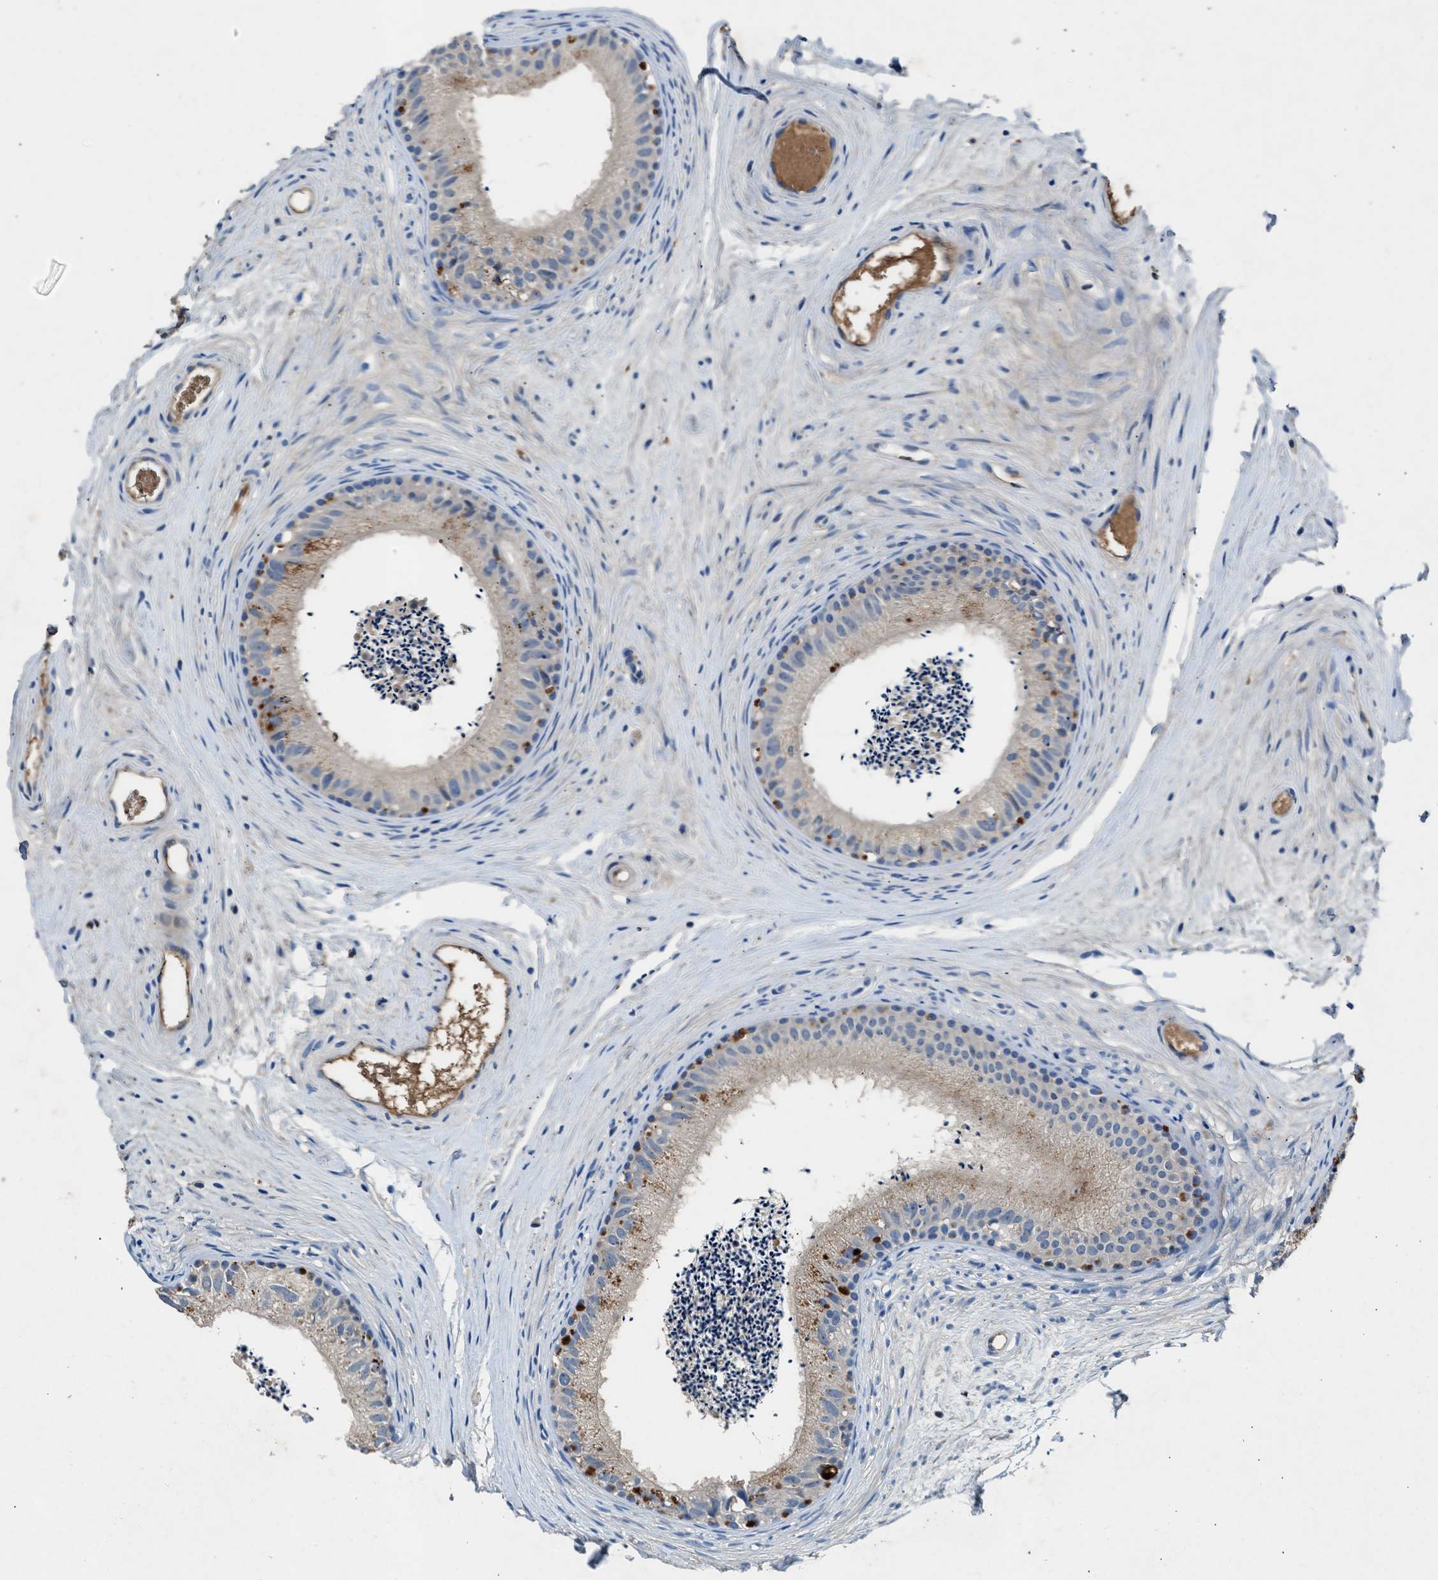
{"staining": {"intensity": "moderate", "quantity": "<25%", "location": "cytoplasmic/membranous"}, "tissue": "epididymis", "cell_type": "Glandular cells", "image_type": "normal", "snomed": [{"axis": "morphology", "description": "Normal tissue, NOS"}, {"axis": "topography", "description": "Epididymis"}], "caption": "This histopathology image displays IHC staining of normal human epididymis, with low moderate cytoplasmic/membranous staining in approximately <25% of glandular cells.", "gene": "RWDD2B", "patient": {"sex": "male", "age": 56}}